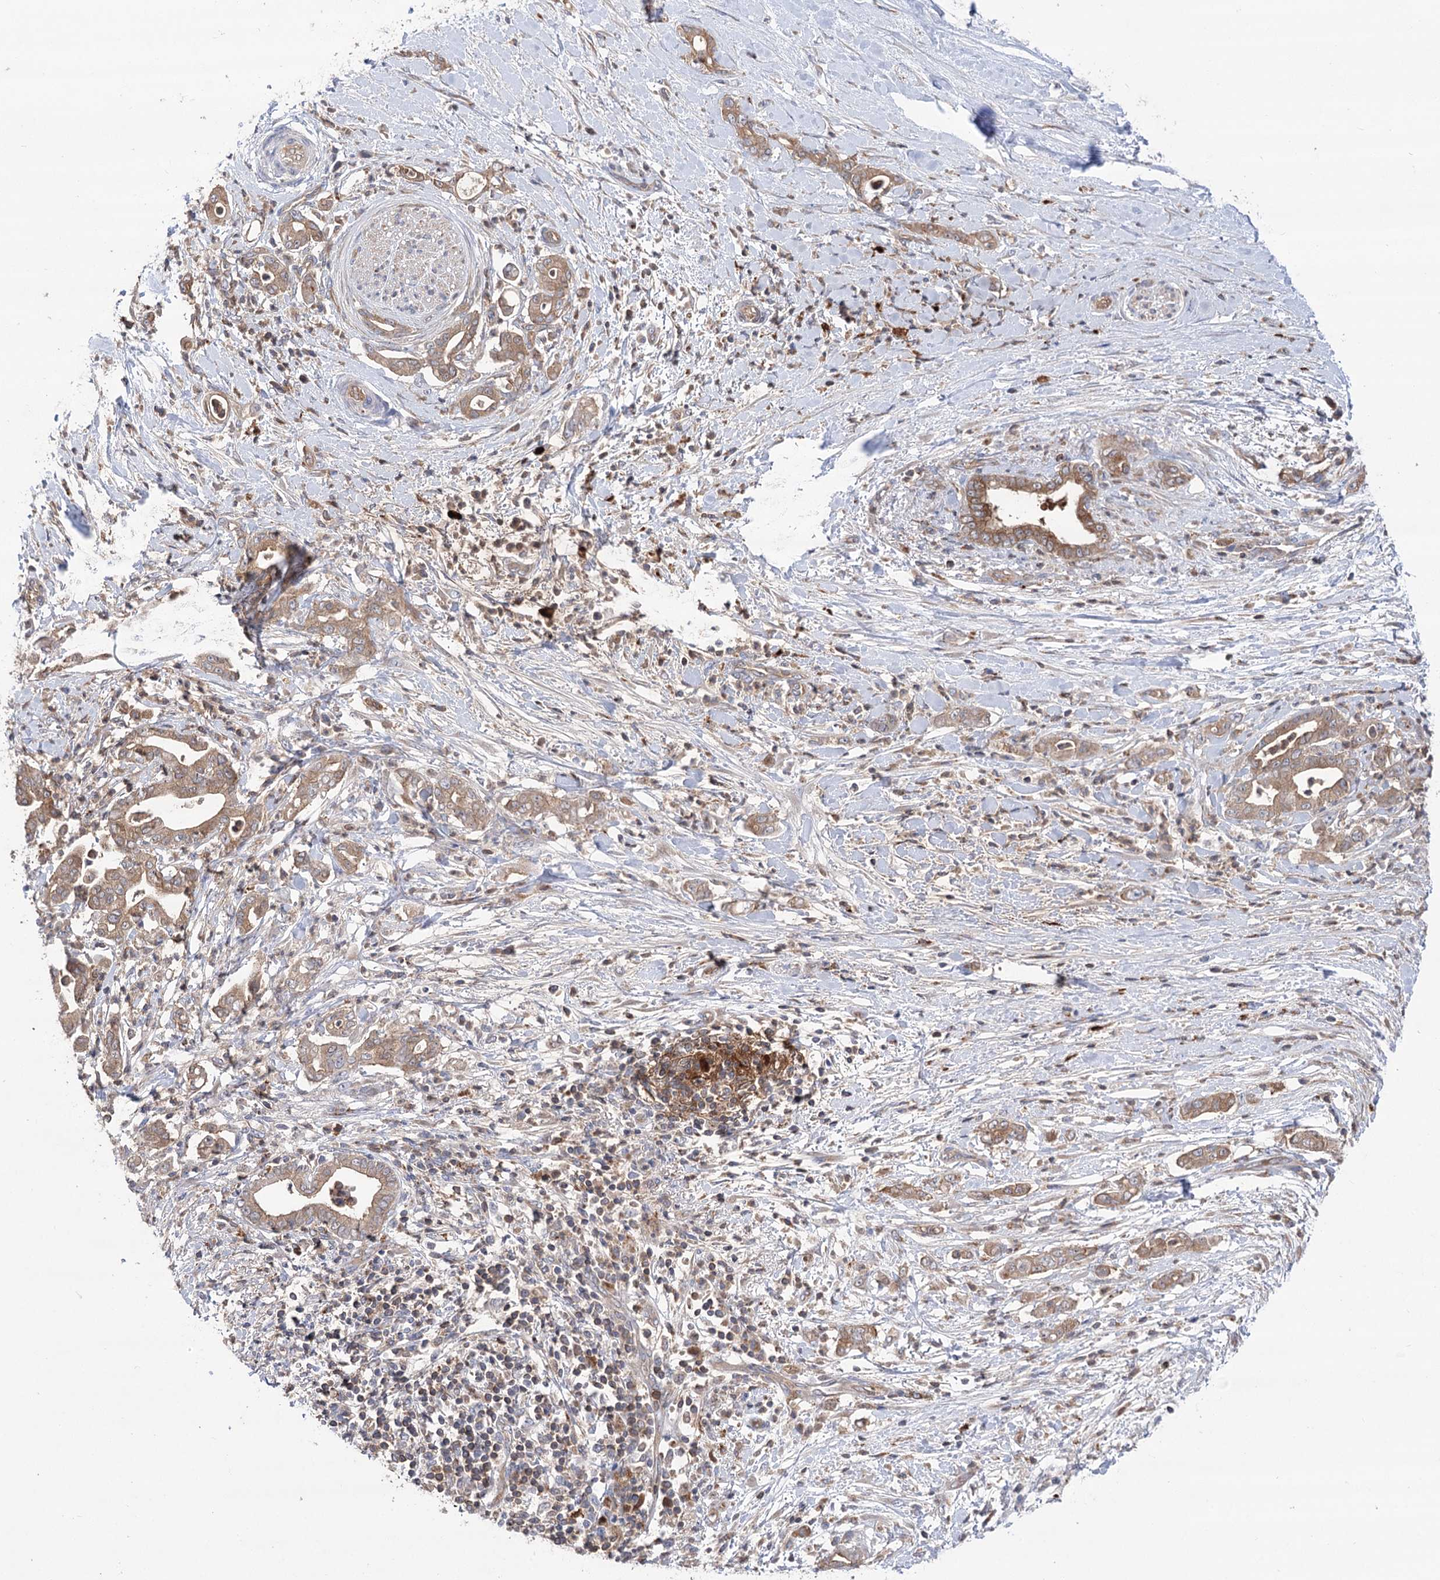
{"staining": {"intensity": "moderate", "quantity": ">75%", "location": "cytoplasmic/membranous"}, "tissue": "pancreatic cancer", "cell_type": "Tumor cells", "image_type": "cancer", "snomed": [{"axis": "morphology", "description": "Adenocarcinoma, NOS"}, {"axis": "topography", "description": "Pancreas"}], "caption": "Brown immunohistochemical staining in human pancreatic cancer (adenocarcinoma) reveals moderate cytoplasmic/membranous positivity in about >75% of tumor cells. (DAB (3,3'-diaminobenzidine) = brown stain, brightfield microscopy at high magnification).", "gene": "VPS37B", "patient": {"sex": "female", "age": 55}}